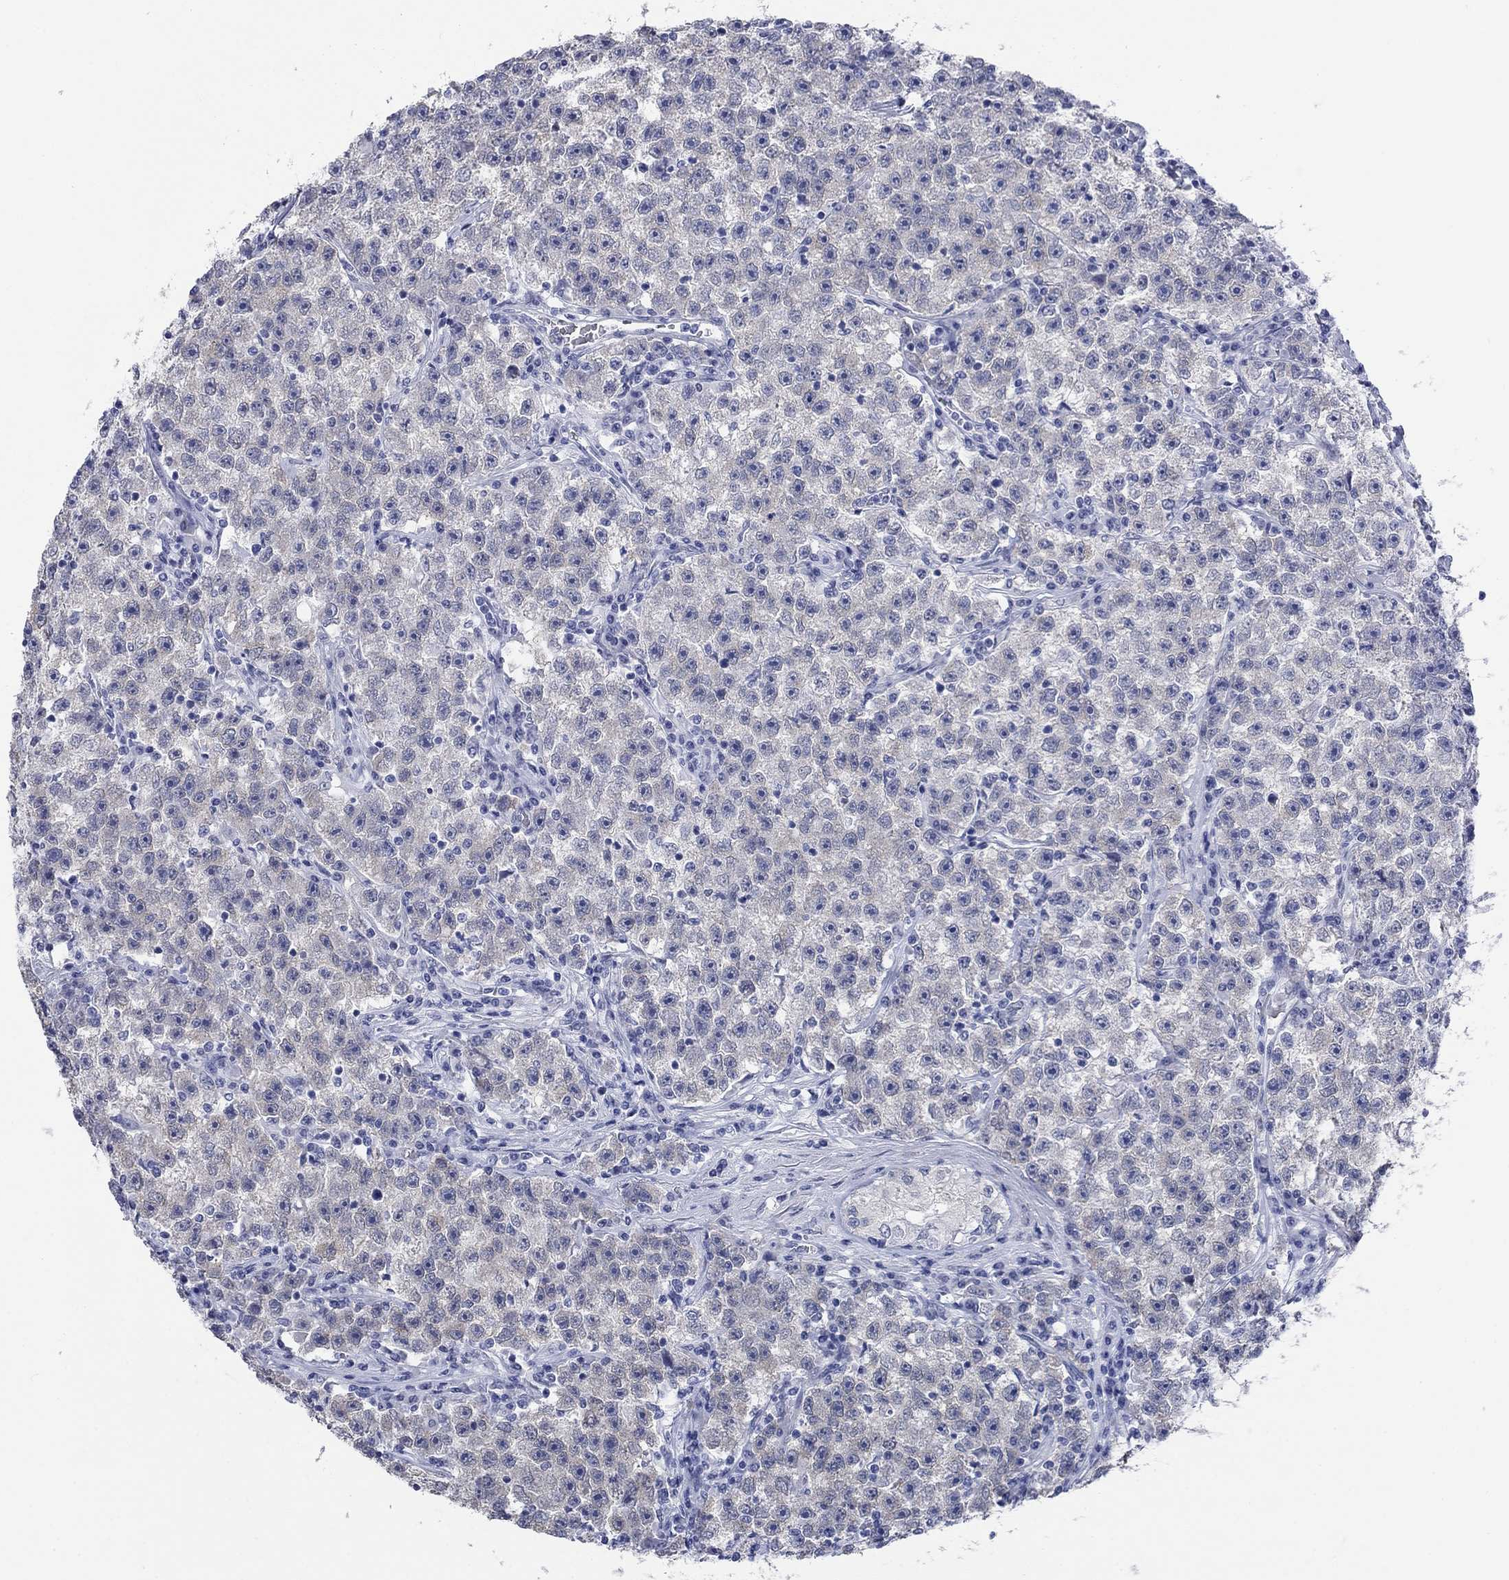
{"staining": {"intensity": "negative", "quantity": "none", "location": "none"}, "tissue": "testis cancer", "cell_type": "Tumor cells", "image_type": "cancer", "snomed": [{"axis": "morphology", "description": "Seminoma, NOS"}, {"axis": "topography", "description": "Testis"}], "caption": "A high-resolution micrograph shows immunohistochemistry (IHC) staining of testis cancer, which reveals no significant expression in tumor cells.", "gene": "ECEL1", "patient": {"sex": "male", "age": 22}}